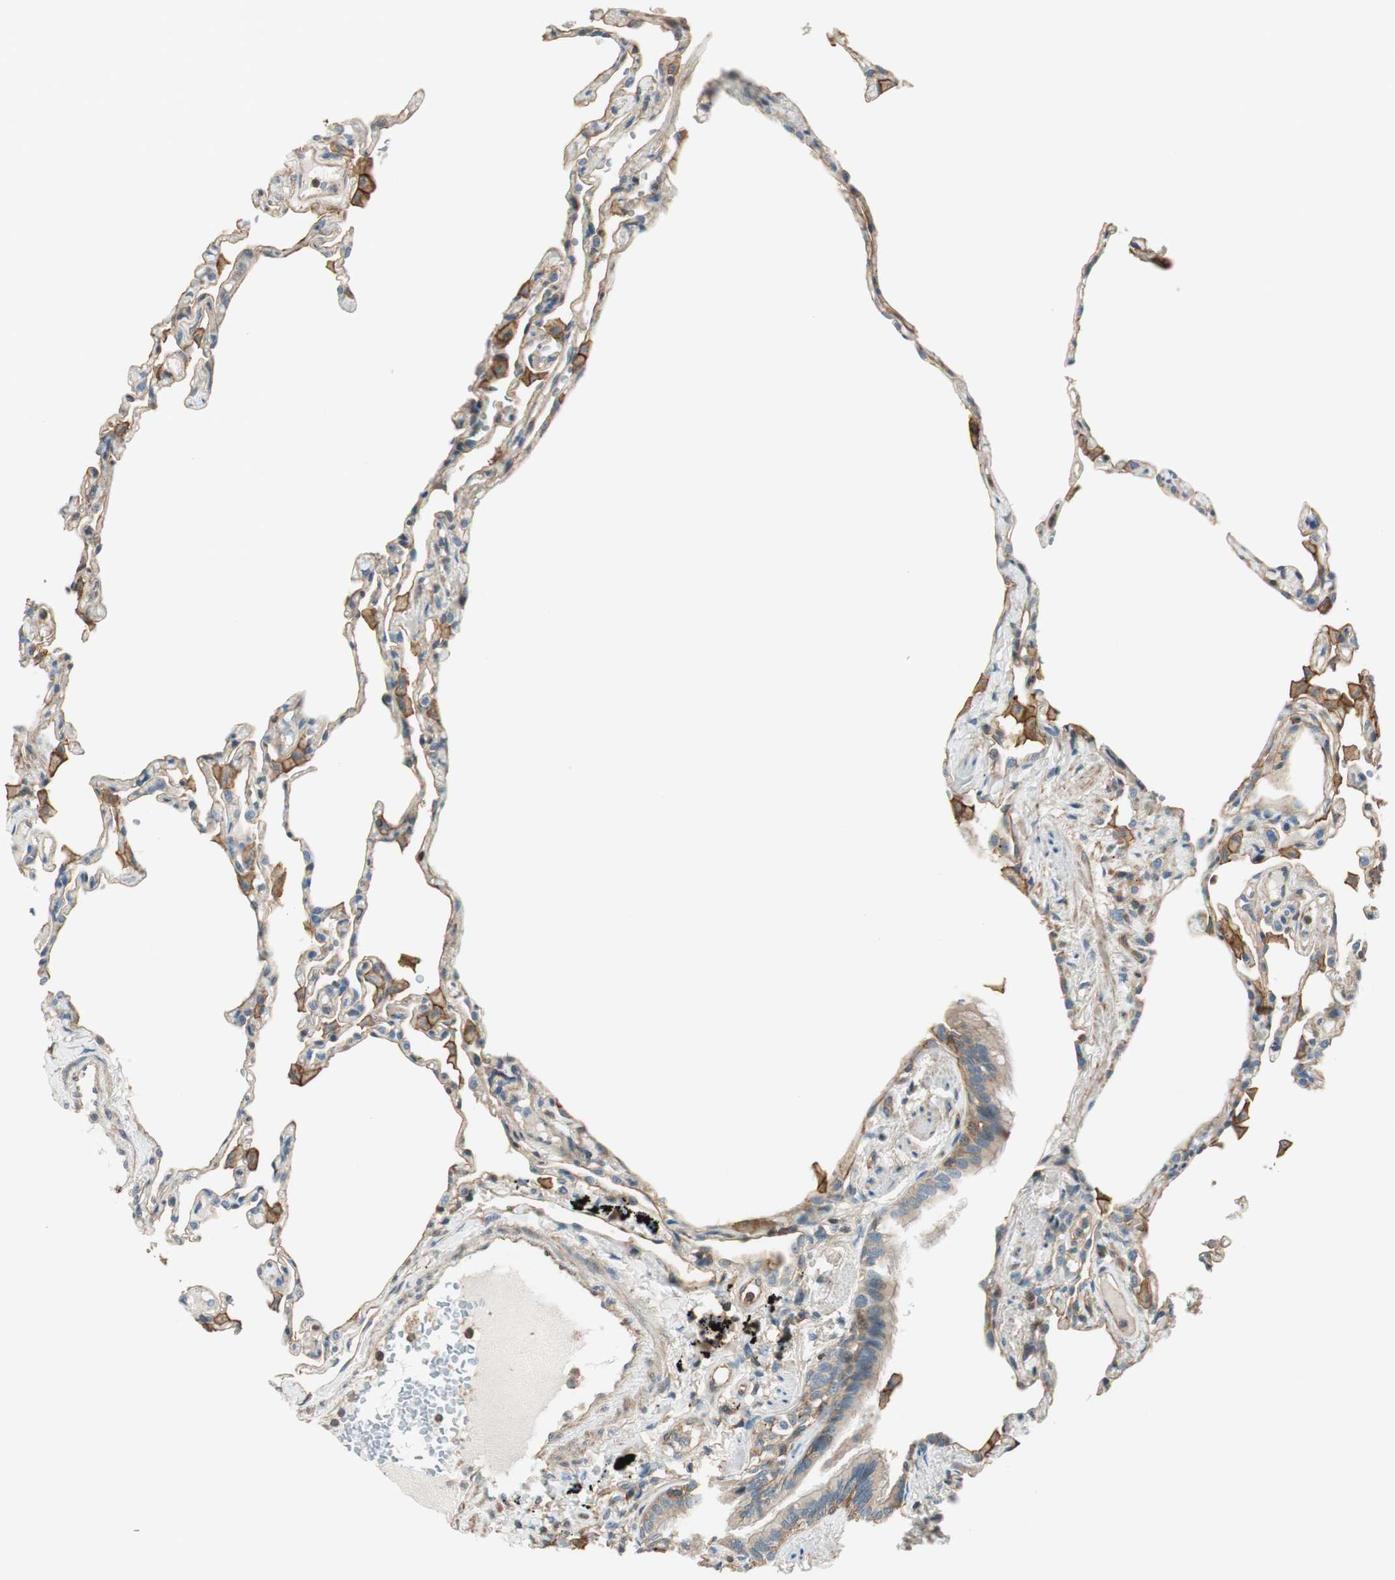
{"staining": {"intensity": "weak", "quantity": "<25%", "location": "cytoplasmic/membranous"}, "tissue": "lung", "cell_type": "Alveolar cells", "image_type": "normal", "snomed": [{"axis": "morphology", "description": "Normal tissue, NOS"}, {"axis": "topography", "description": "Lung"}], "caption": "Immunohistochemical staining of unremarkable lung shows no significant expression in alveolar cells.", "gene": "PI4K2B", "patient": {"sex": "female", "age": 49}}